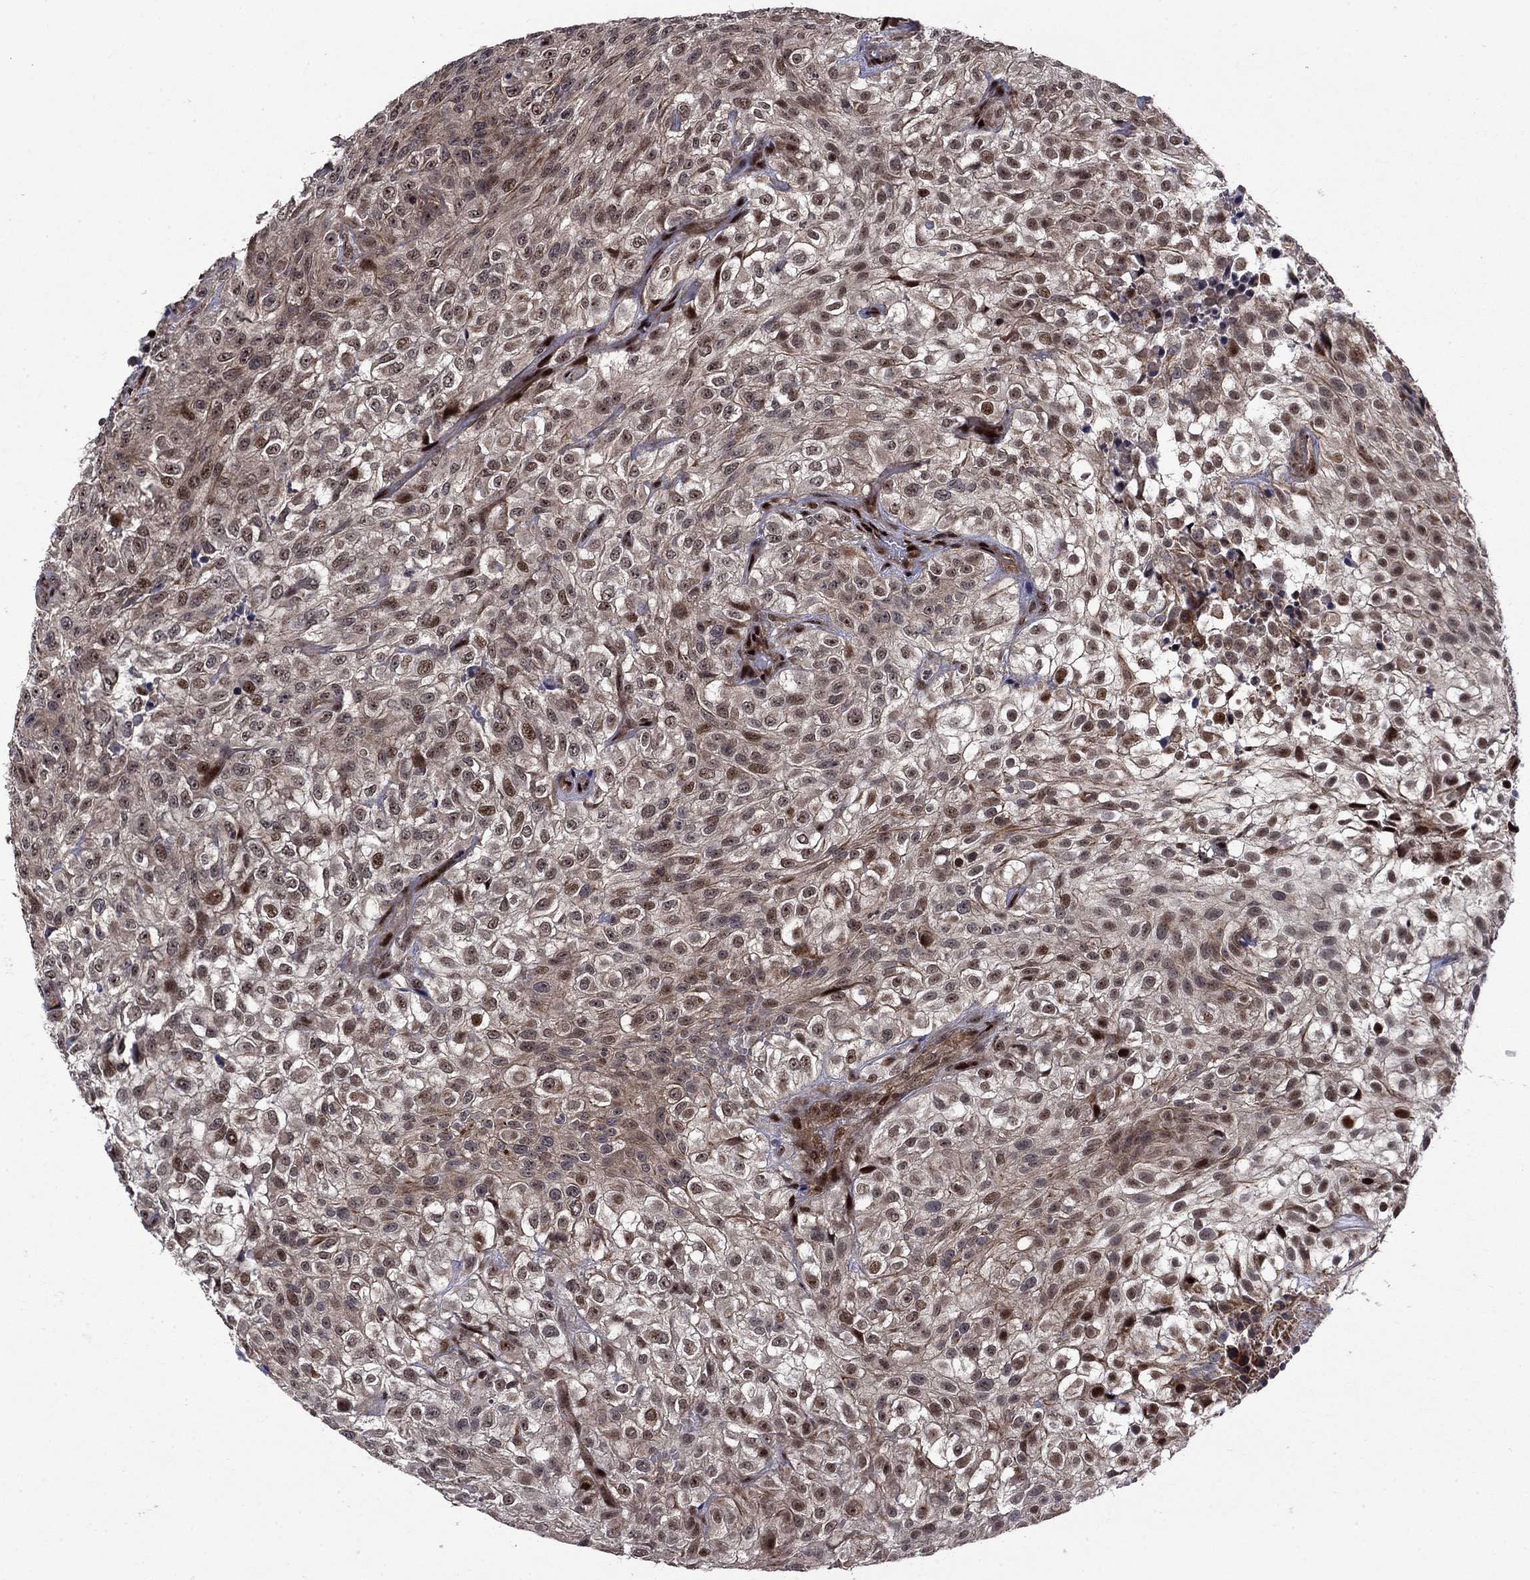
{"staining": {"intensity": "moderate", "quantity": "<25%", "location": "cytoplasmic/membranous,nuclear"}, "tissue": "urothelial cancer", "cell_type": "Tumor cells", "image_type": "cancer", "snomed": [{"axis": "morphology", "description": "Urothelial carcinoma, High grade"}, {"axis": "topography", "description": "Urinary bladder"}], "caption": "Tumor cells exhibit low levels of moderate cytoplasmic/membranous and nuclear expression in approximately <25% of cells in human urothelial cancer. The staining was performed using DAB, with brown indicating positive protein expression. Nuclei are stained blue with hematoxylin.", "gene": "AGTPBP1", "patient": {"sex": "male", "age": 56}}